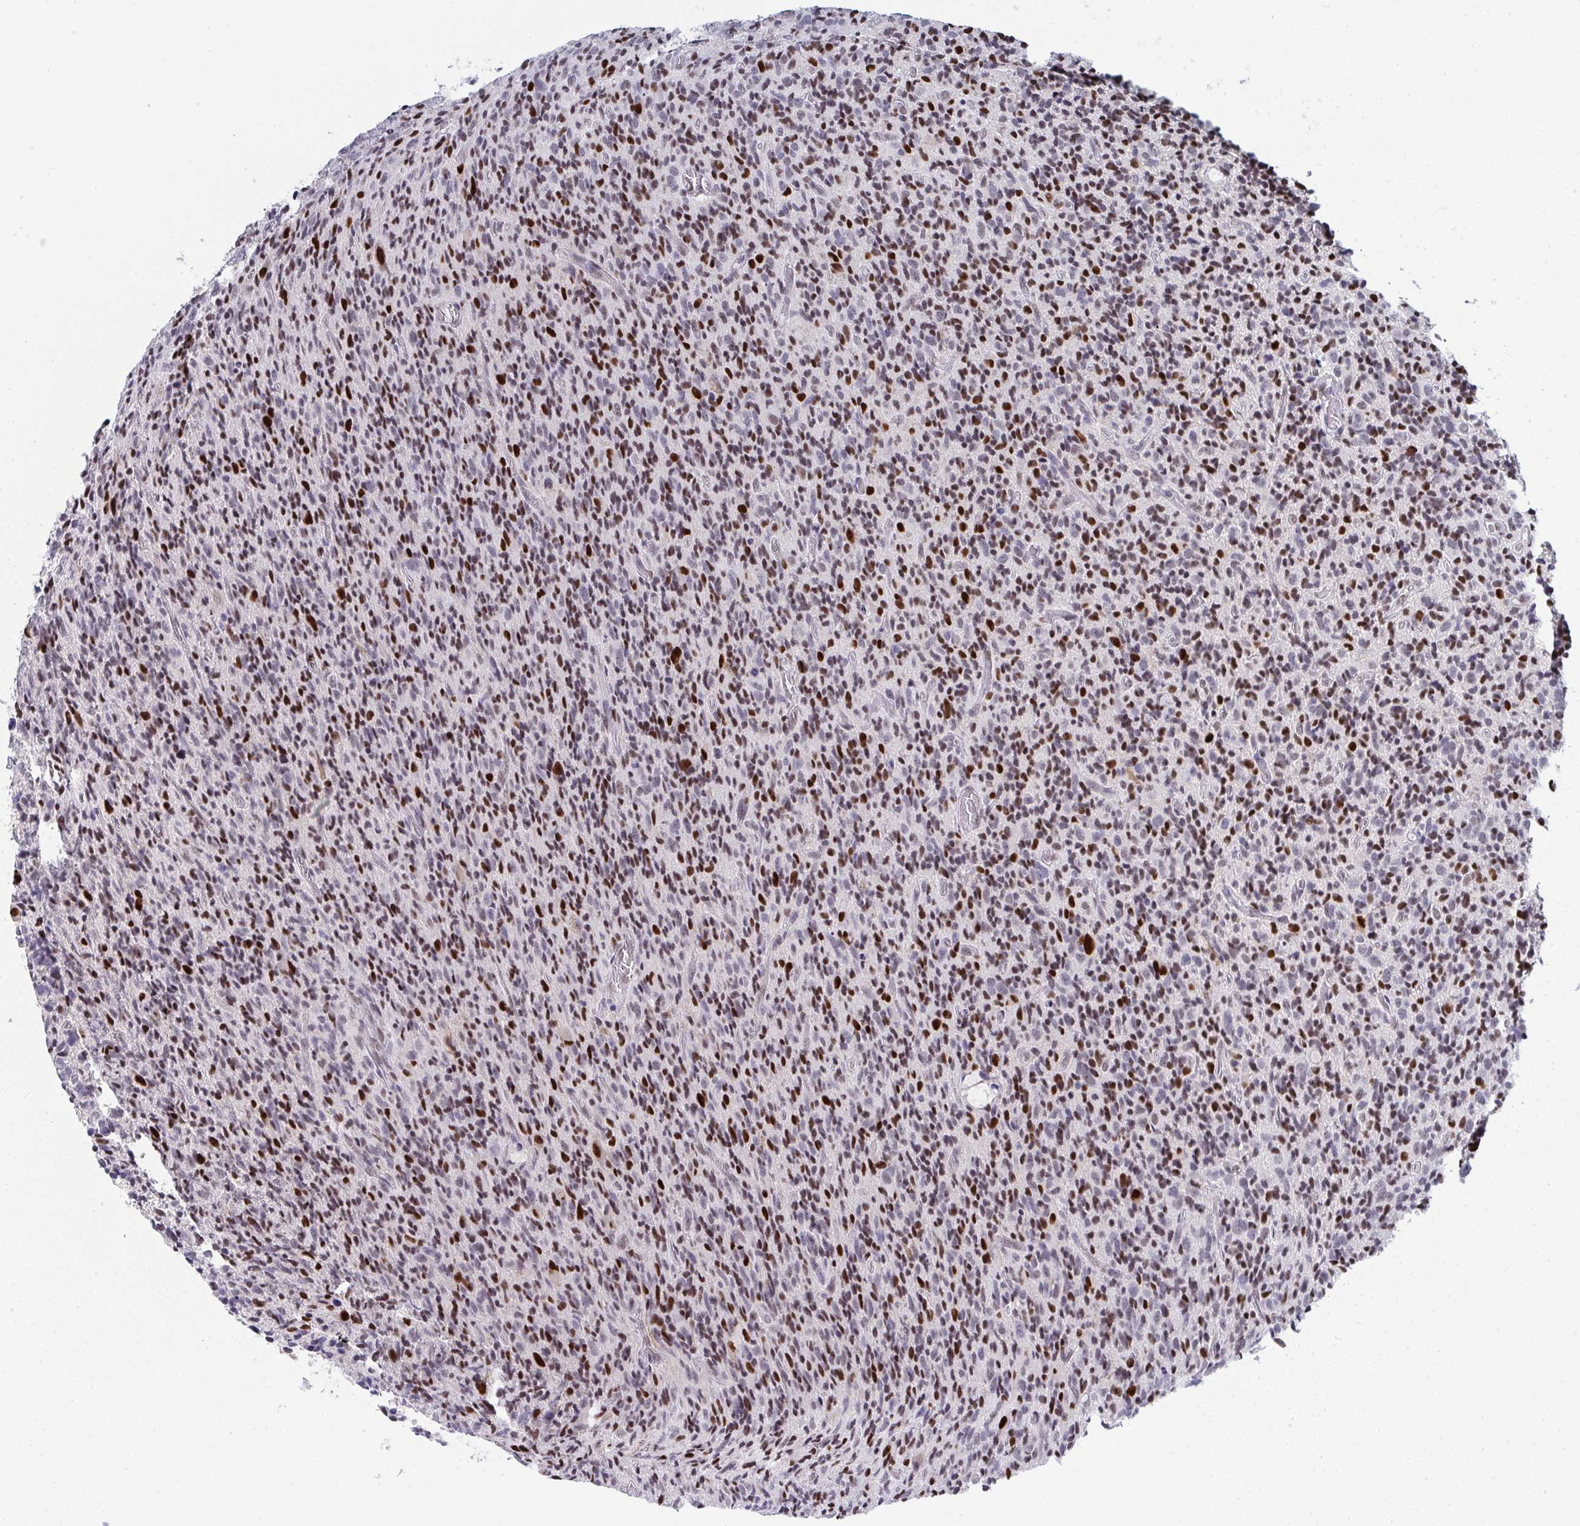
{"staining": {"intensity": "strong", "quantity": "25%-75%", "location": "nuclear"}, "tissue": "glioma", "cell_type": "Tumor cells", "image_type": "cancer", "snomed": [{"axis": "morphology", "description": "Glioma, malignant, High grade"}, {"axis": "topography", "description": "Brain"}], "caption": "Glioma tissue exhibits strong nuclear expression in approximately 25%-75% of tumor cells, visualized by immunohistochemistry.", "gene": "JDP2", "patient": {"sex": "male", "age": 76}}